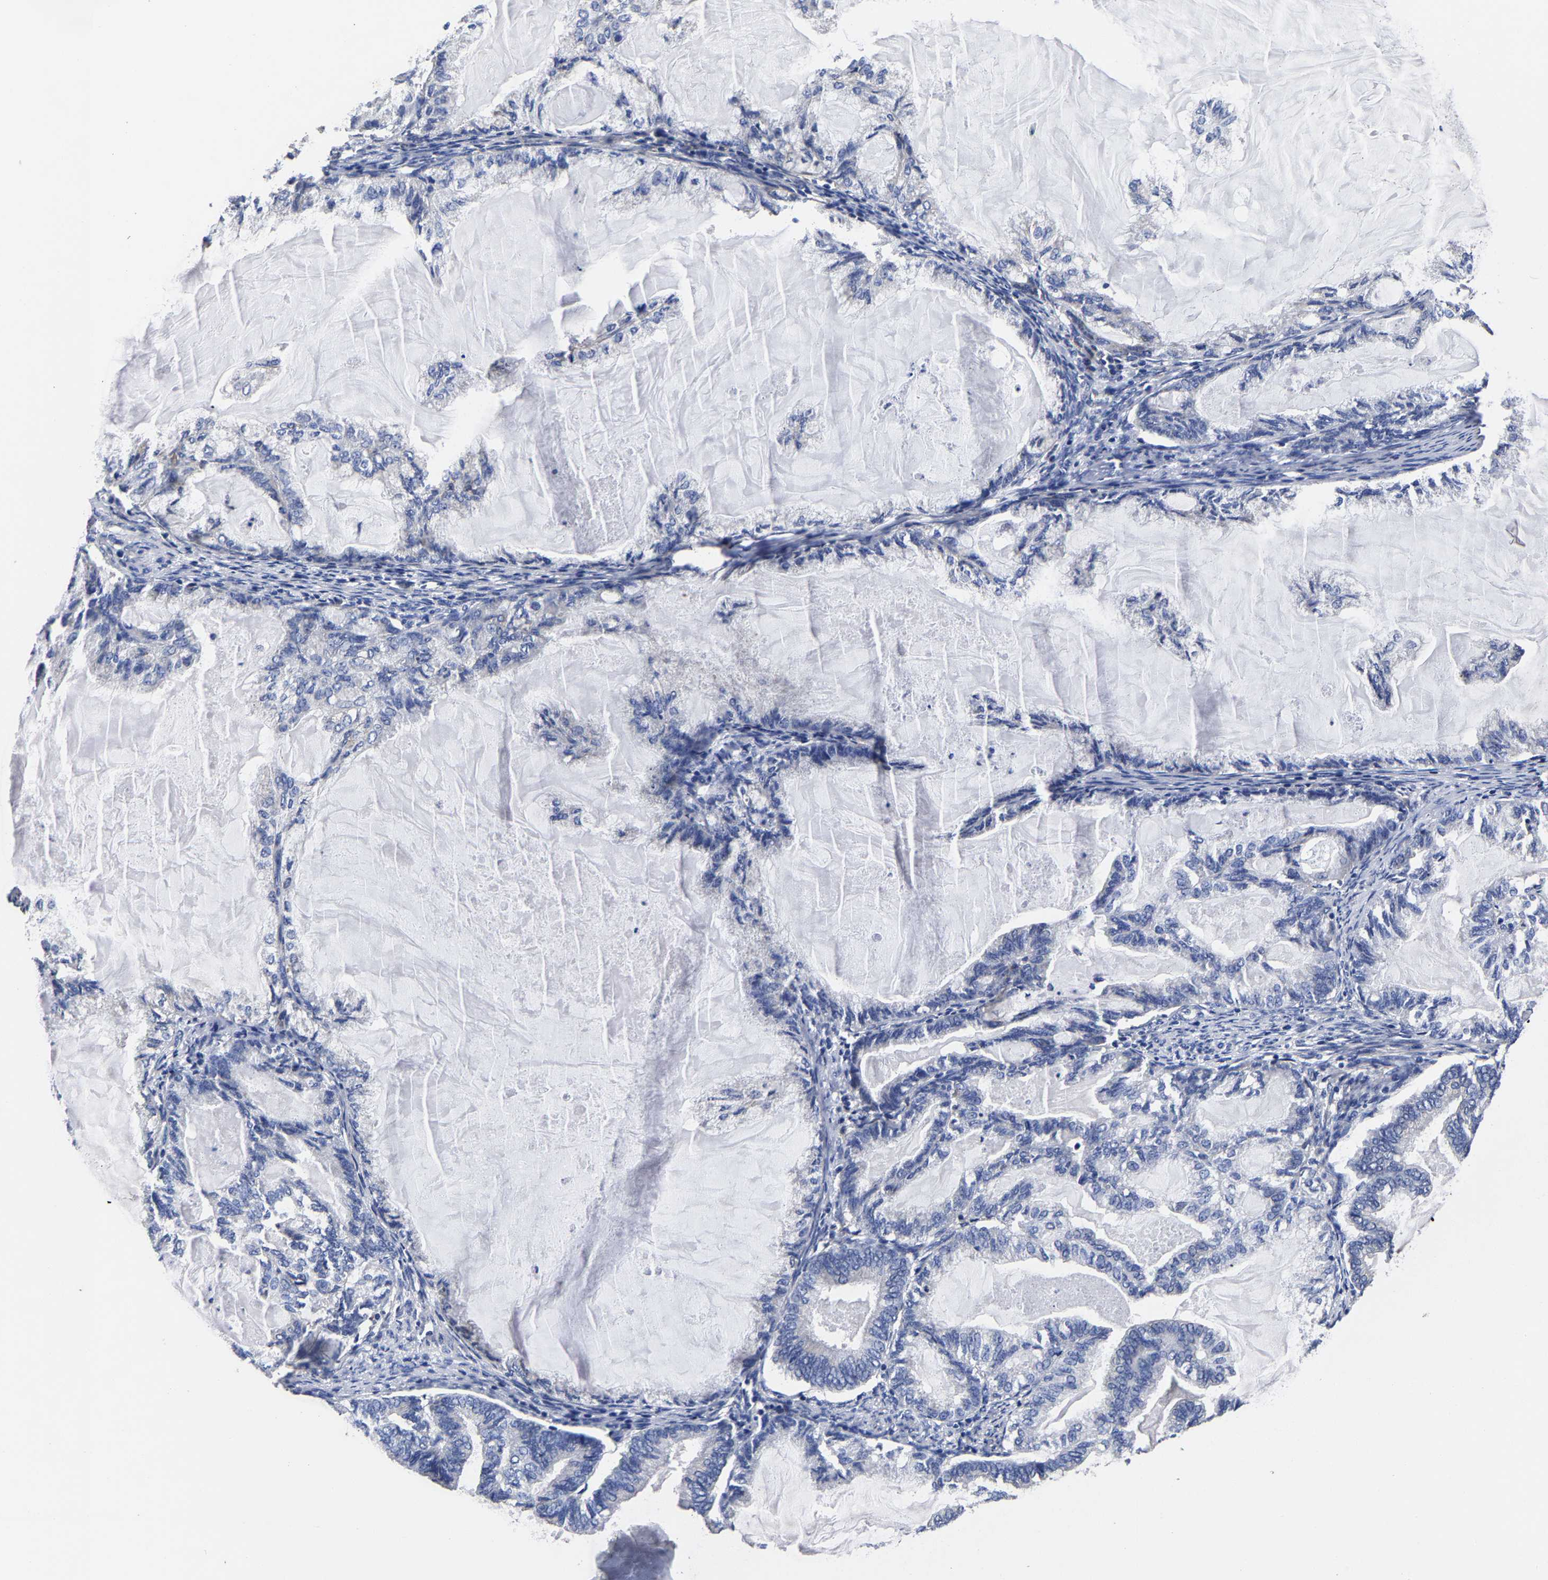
{"staining": {"intensity": "negative", "quantity": "none", "location": "none"}, "tissue": "endometrial cancer", "cell_type": "Tumor cells", "image_type": "cancer", "snomed": [{"axis": "morphology", "description": "Adenocarcinoma, NOS"}, {"axis": "topography", "description": "Endometrium"}], "caption": "Tumor cells are negative for protein expression in human adenocarcinoma (endometrial). (Stains: DAB IHC with hematoxylin counter stain, Microscopy: brightfield microscopy at high magnification).", "gene": "AASS", "patient": {"sex": "female", "age": 86}}